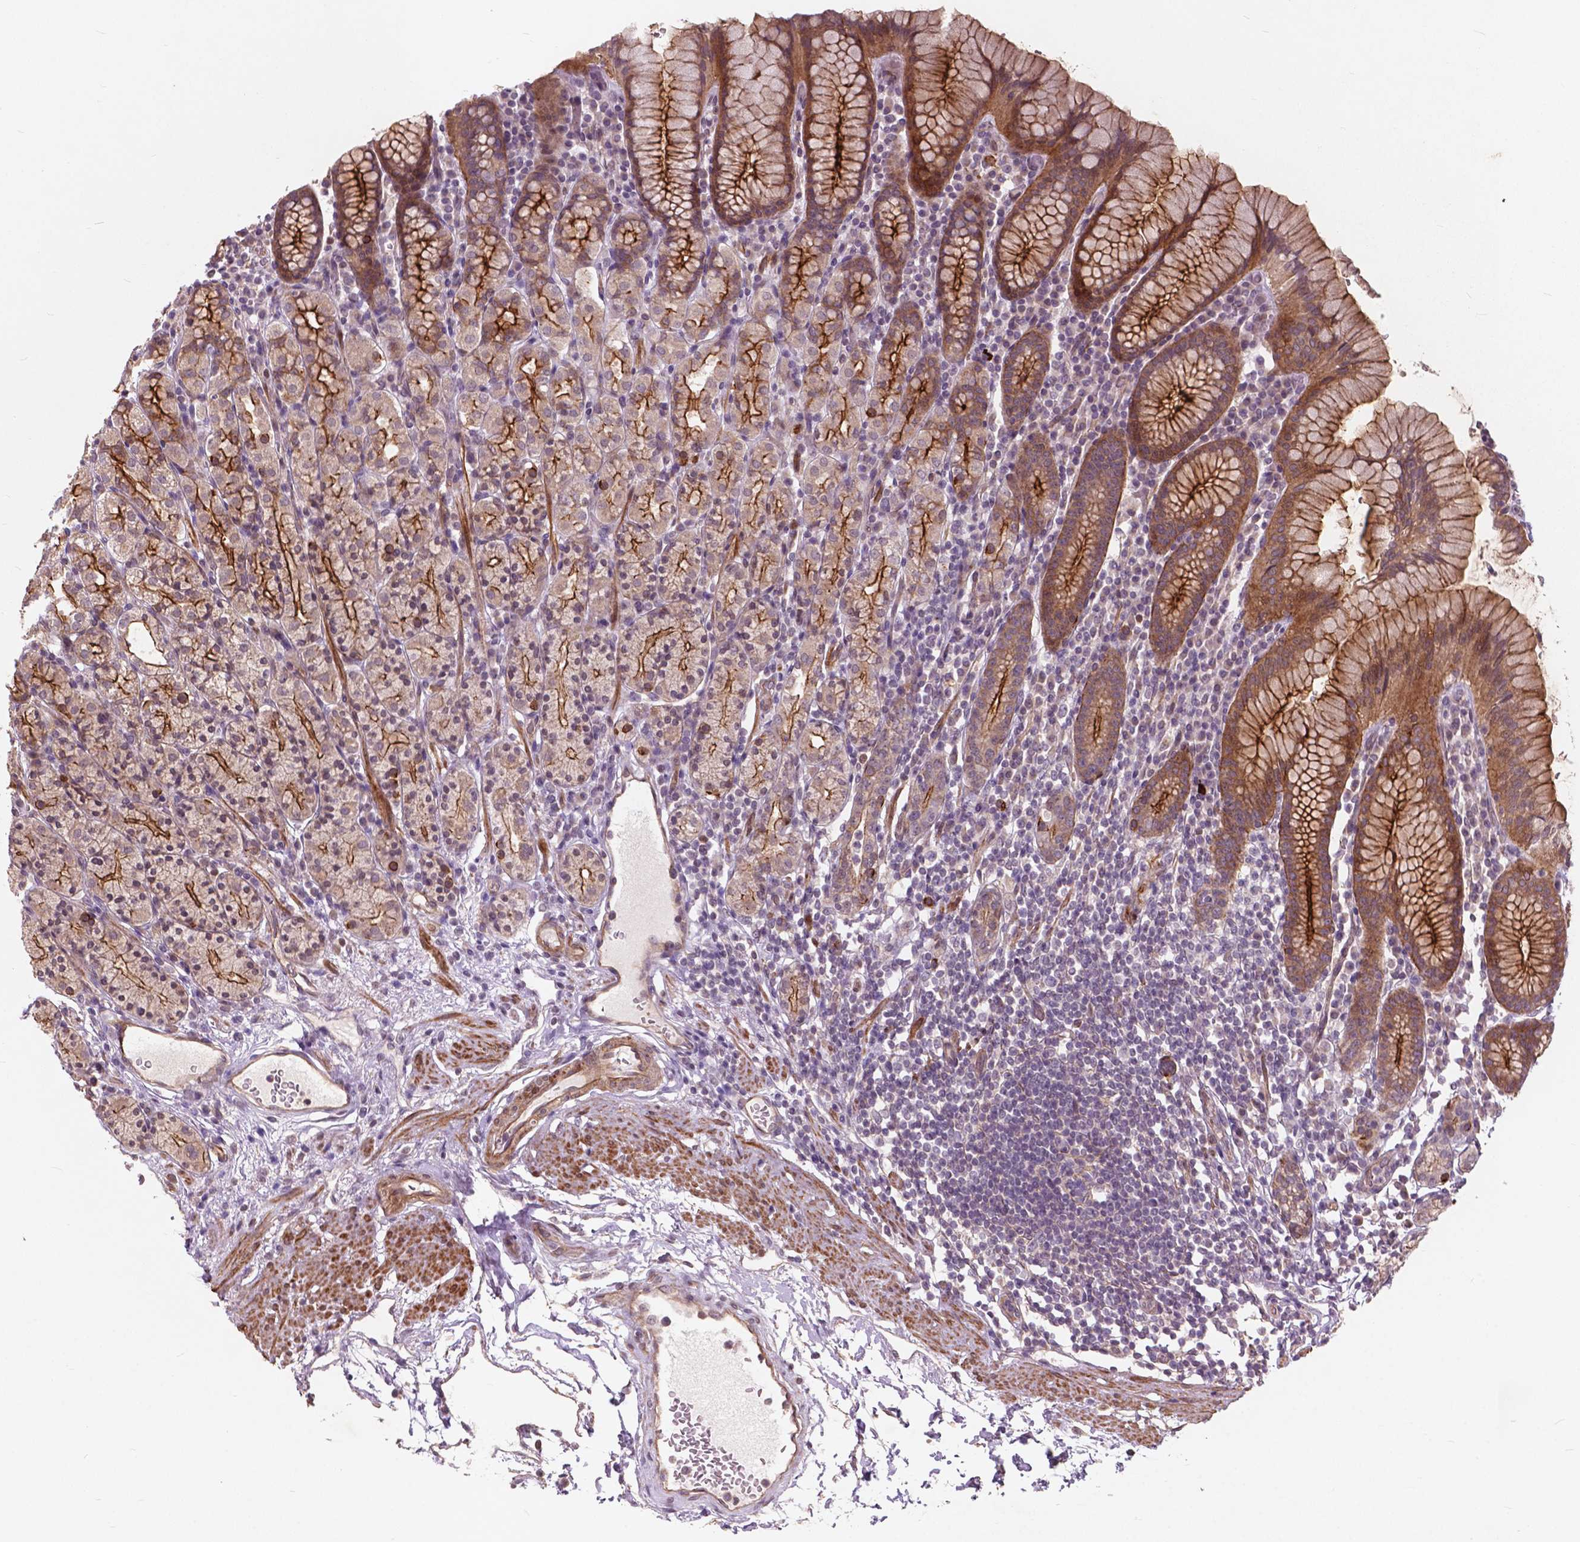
{"staining": {"intensity": "strong", "quantity": "25%-75%", "location": "cytoplasmic/membranous"}, "tissue": "stomach", "cell_type": "Glandular cells", "image_type": "normal", "snomed": [{"axis": "morphology", "description": "Normal tissue, NOS"}, {"axis": "topography", "description": "Stomach, upper"}, {"axis": "topography", "description": "Stomach"}], "caption": "Glandular cells reveal high levels of strong cytoplasmic/membranous expression in about 25%-75% of cells in unremarkable stomach. The staining is performed using DAB brown chromogen to label protein expression. The nuclei are counter-stained blue using hematoxylin.", "gene": "RFPL4B", "patient": {"sex": "male", "age": 62}}